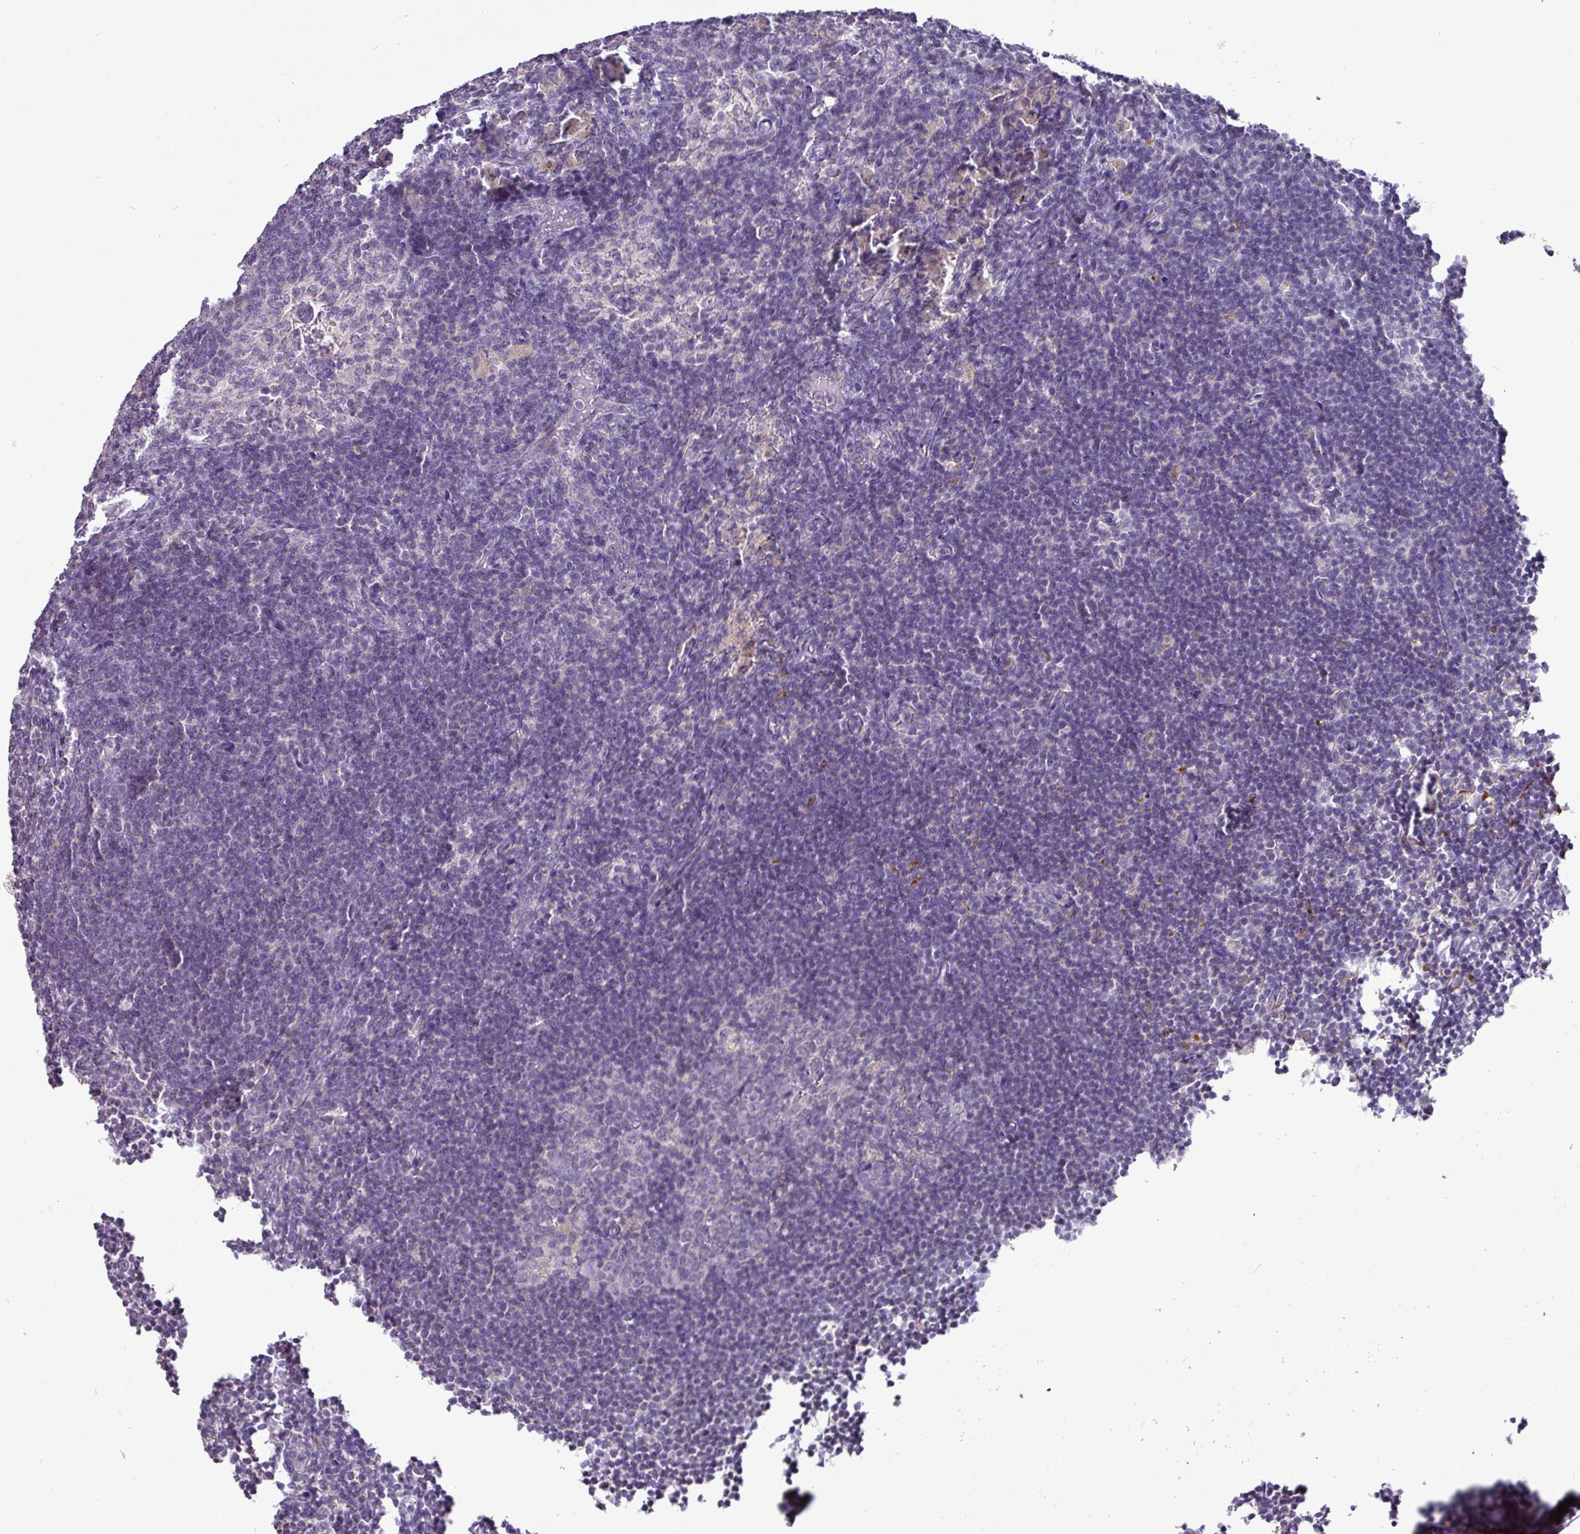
{"staining": {"intensity": "negative", "quantity": "none", "location": "none"}, "tissue": "lymph node", "cell_type": "Germinal center cells", "image_type": "normal", "snomed": [{"axis": "morphology", "description": "Normal tissue, NOS"}, {"axis": "topography", "description": "Lymph node"}], "caption": "High magnification brightfield microscopy of normal lymph node stained with DAB (3,3'-diaminobenzidine) (brown) and counterstained with hematoxylin (blue): germinal center cells show no significant expression.", "gene": "TRAPPC1", "patient": {"sex": "male", "age": 49}}